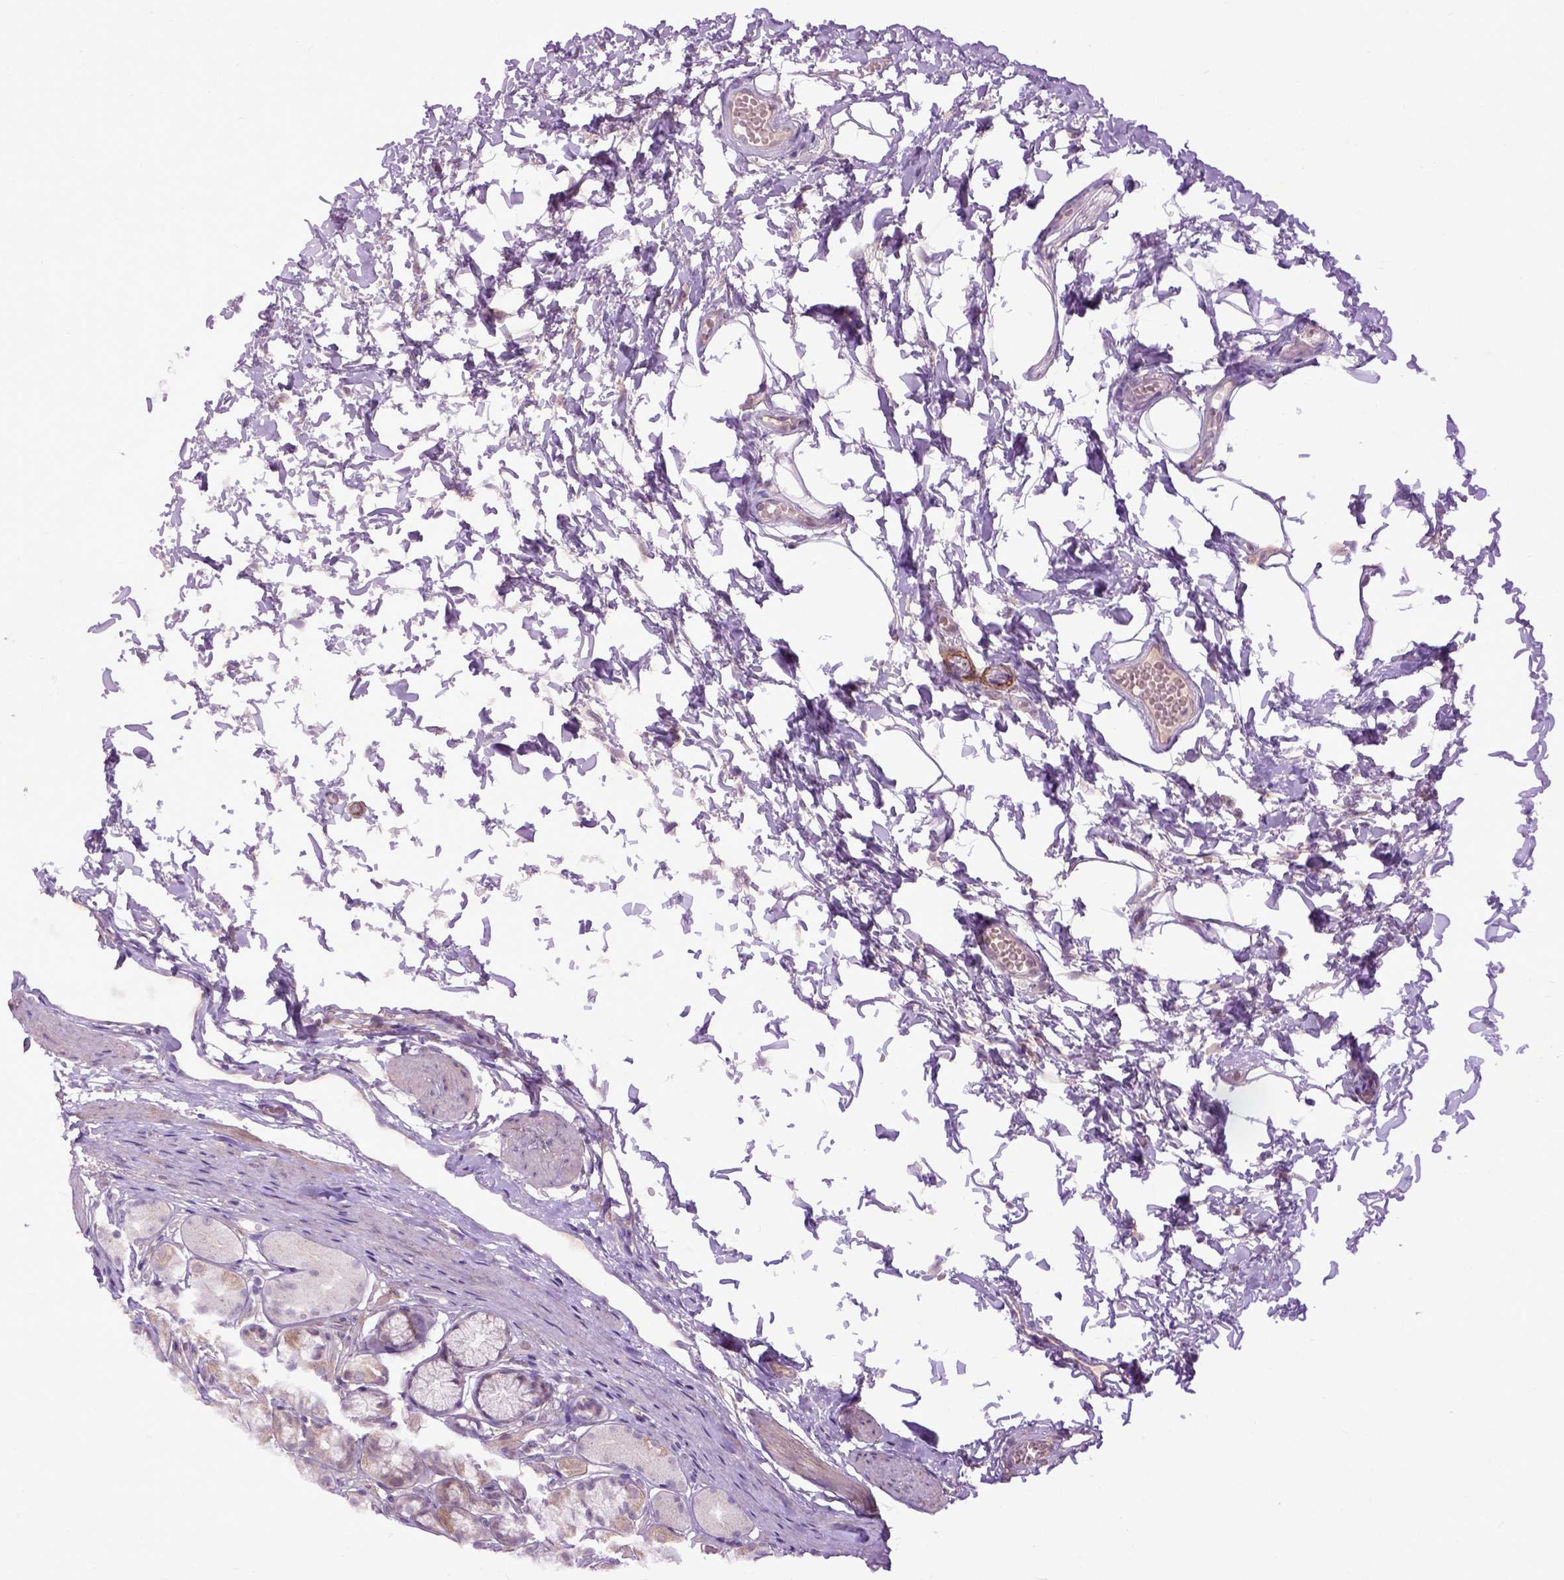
{"staining": {"intensity": "weak", "quantity": "25%-75%", "location": "cytoplasmic/membranous"}, "tissue": "stomach", "cell_type": "Glandular cells", "image_type": "normal", "snomed": [{"axis": "morphology", "description": "Normal tissue, NOS"}, {"axis": "topography", "description": "Stomach"}], "caption": "This photomicrograph shows IHC staining of benign stomach, with low weak cytoplasmic/membranous expression in approximately 25%-75% of glandular cells.", "gene": "EMILIN3", "patient": {"sex": "male", "age": 70}}